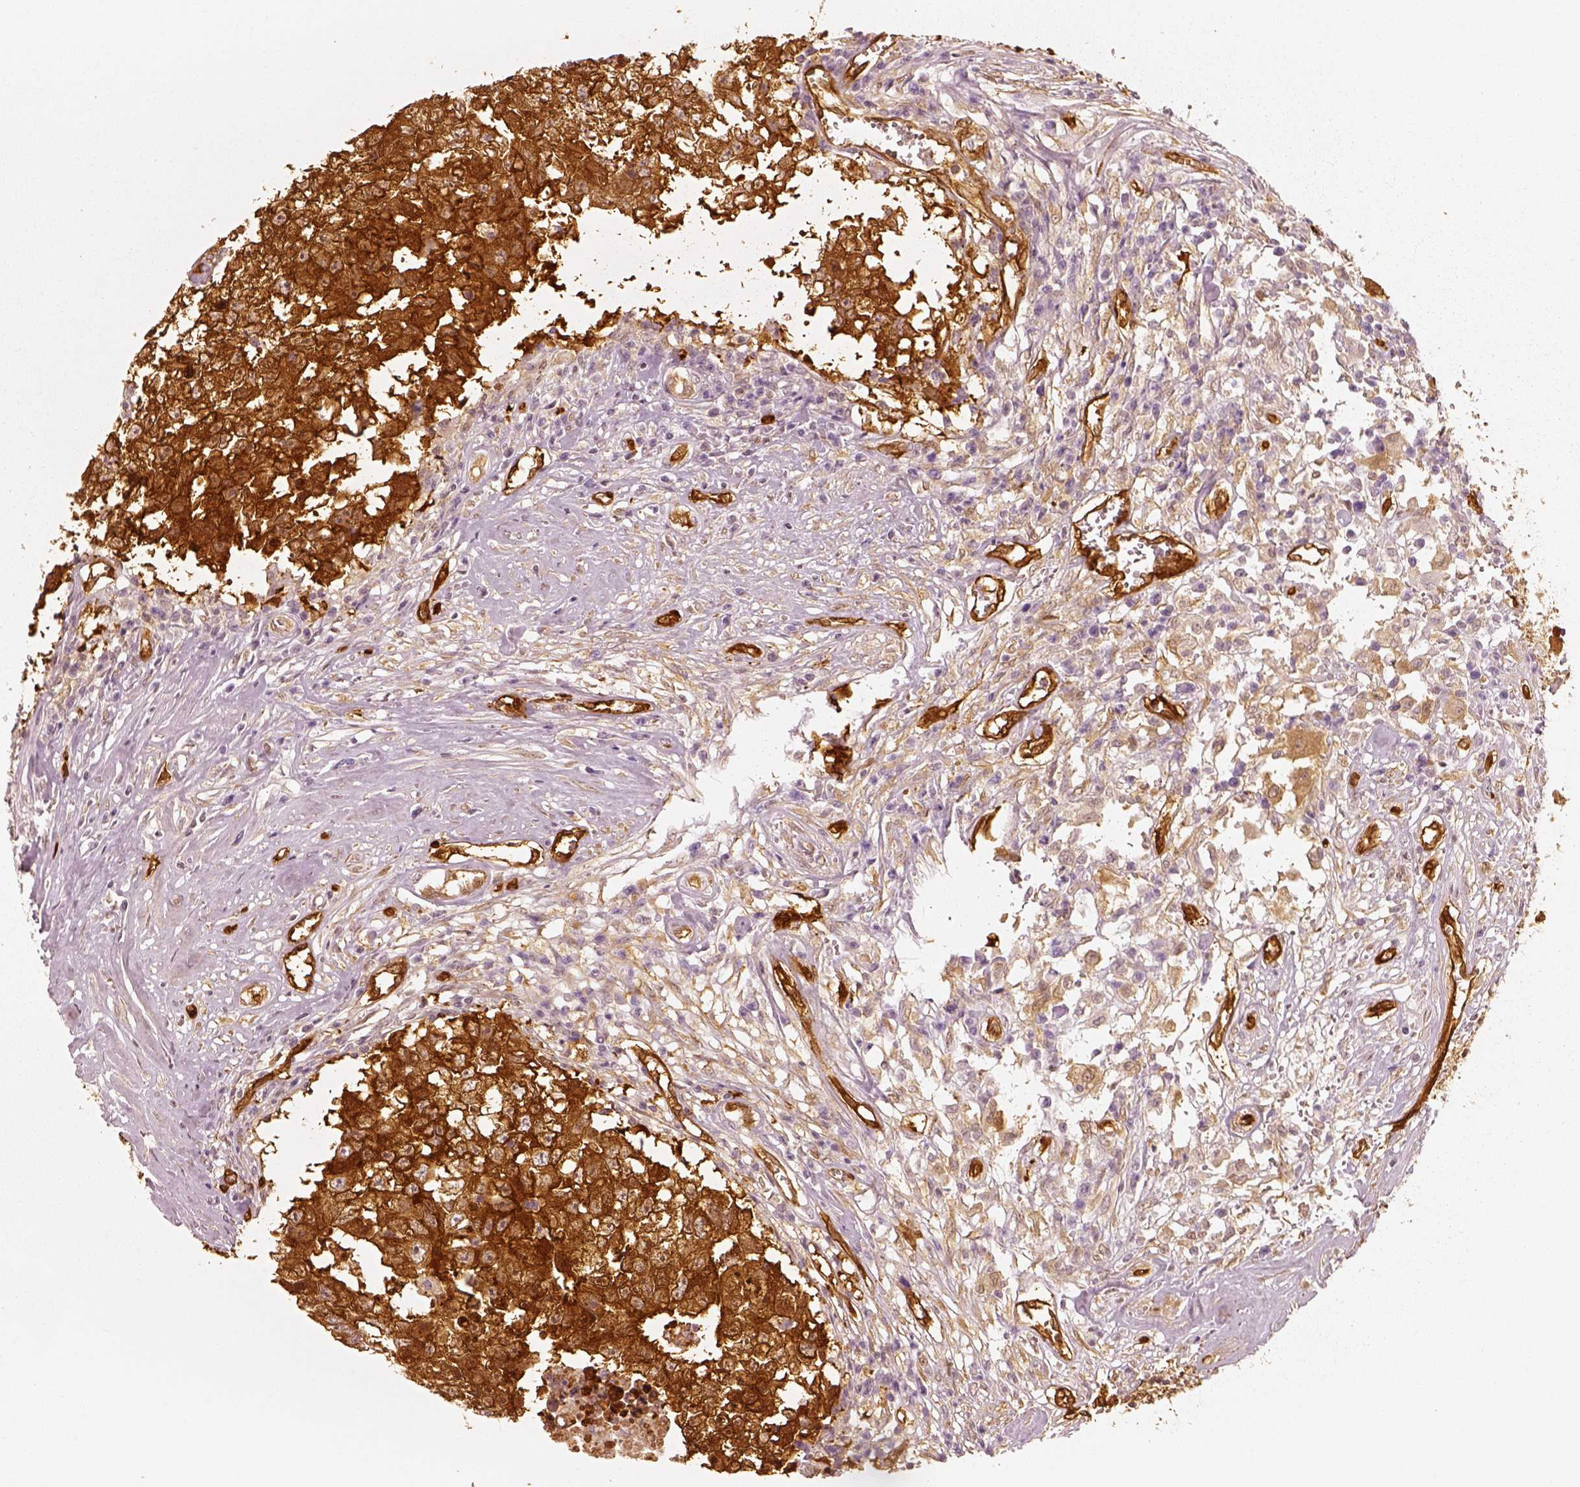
{"staining": {"intensity": "strong", "quantity": ">75%", "location": "cytoplasmic/membranous"}, "tissue": "testis cancer", "cell_type": "Tumor cells", "image_type": "cancer", "snomed": [{"axis": "morphology", "description": "Carcinoma, Embryonal, NOS"}, {"axis": "topography", "description": "Testis"}], "caption": "Testis cancer (embryonal carcinoma) stained with immunohistochemistry demonstrates strong cytoplasmic/membranous staining in approximately >75% of tumor cells.", "gene": "FSCN1", "patient": {"sex": "male", "age": 36}}